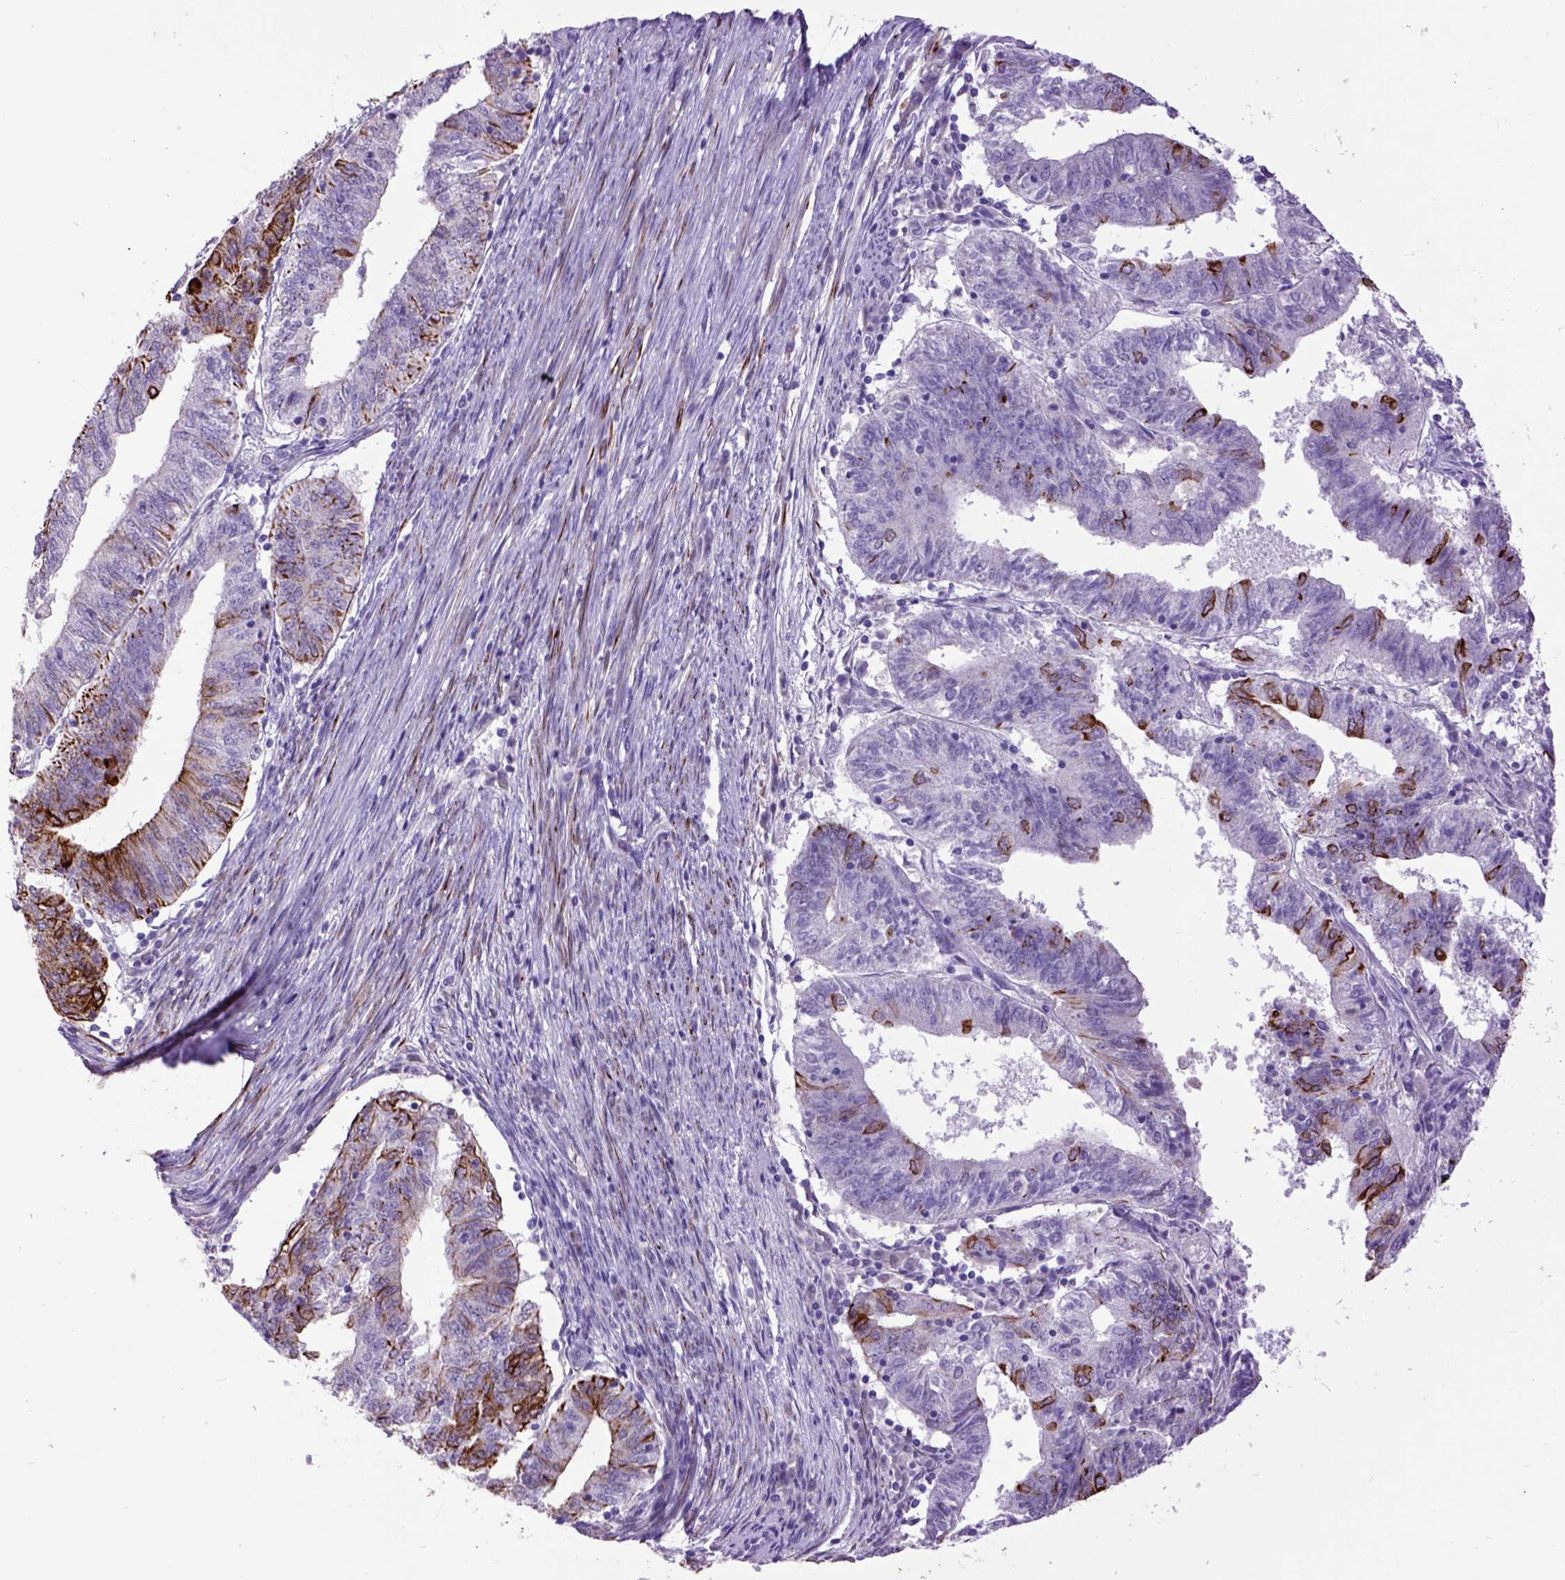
{"staining": {"intensity": "strong", "quantity": "<25%", "location": "cytoplasmic/membranous"}, "tissue": "endometrial cancer", "cell_type": "Tumor cells", "image_type": "cancer", "snomed": [{"axis": "morphology", "description": "Adenocarcinoma, NOS"}, {"axis": "topography", "description": "Endometrium"}], "caption": "DAB immunohistochemical staining of endometrial adenocarcinoma reveals strong cytoplasmic/membranous protein positivity in approximately <25% of tumor cells.", "gene": "RAB25", "patient": {"sex": "female", "age": 82}}